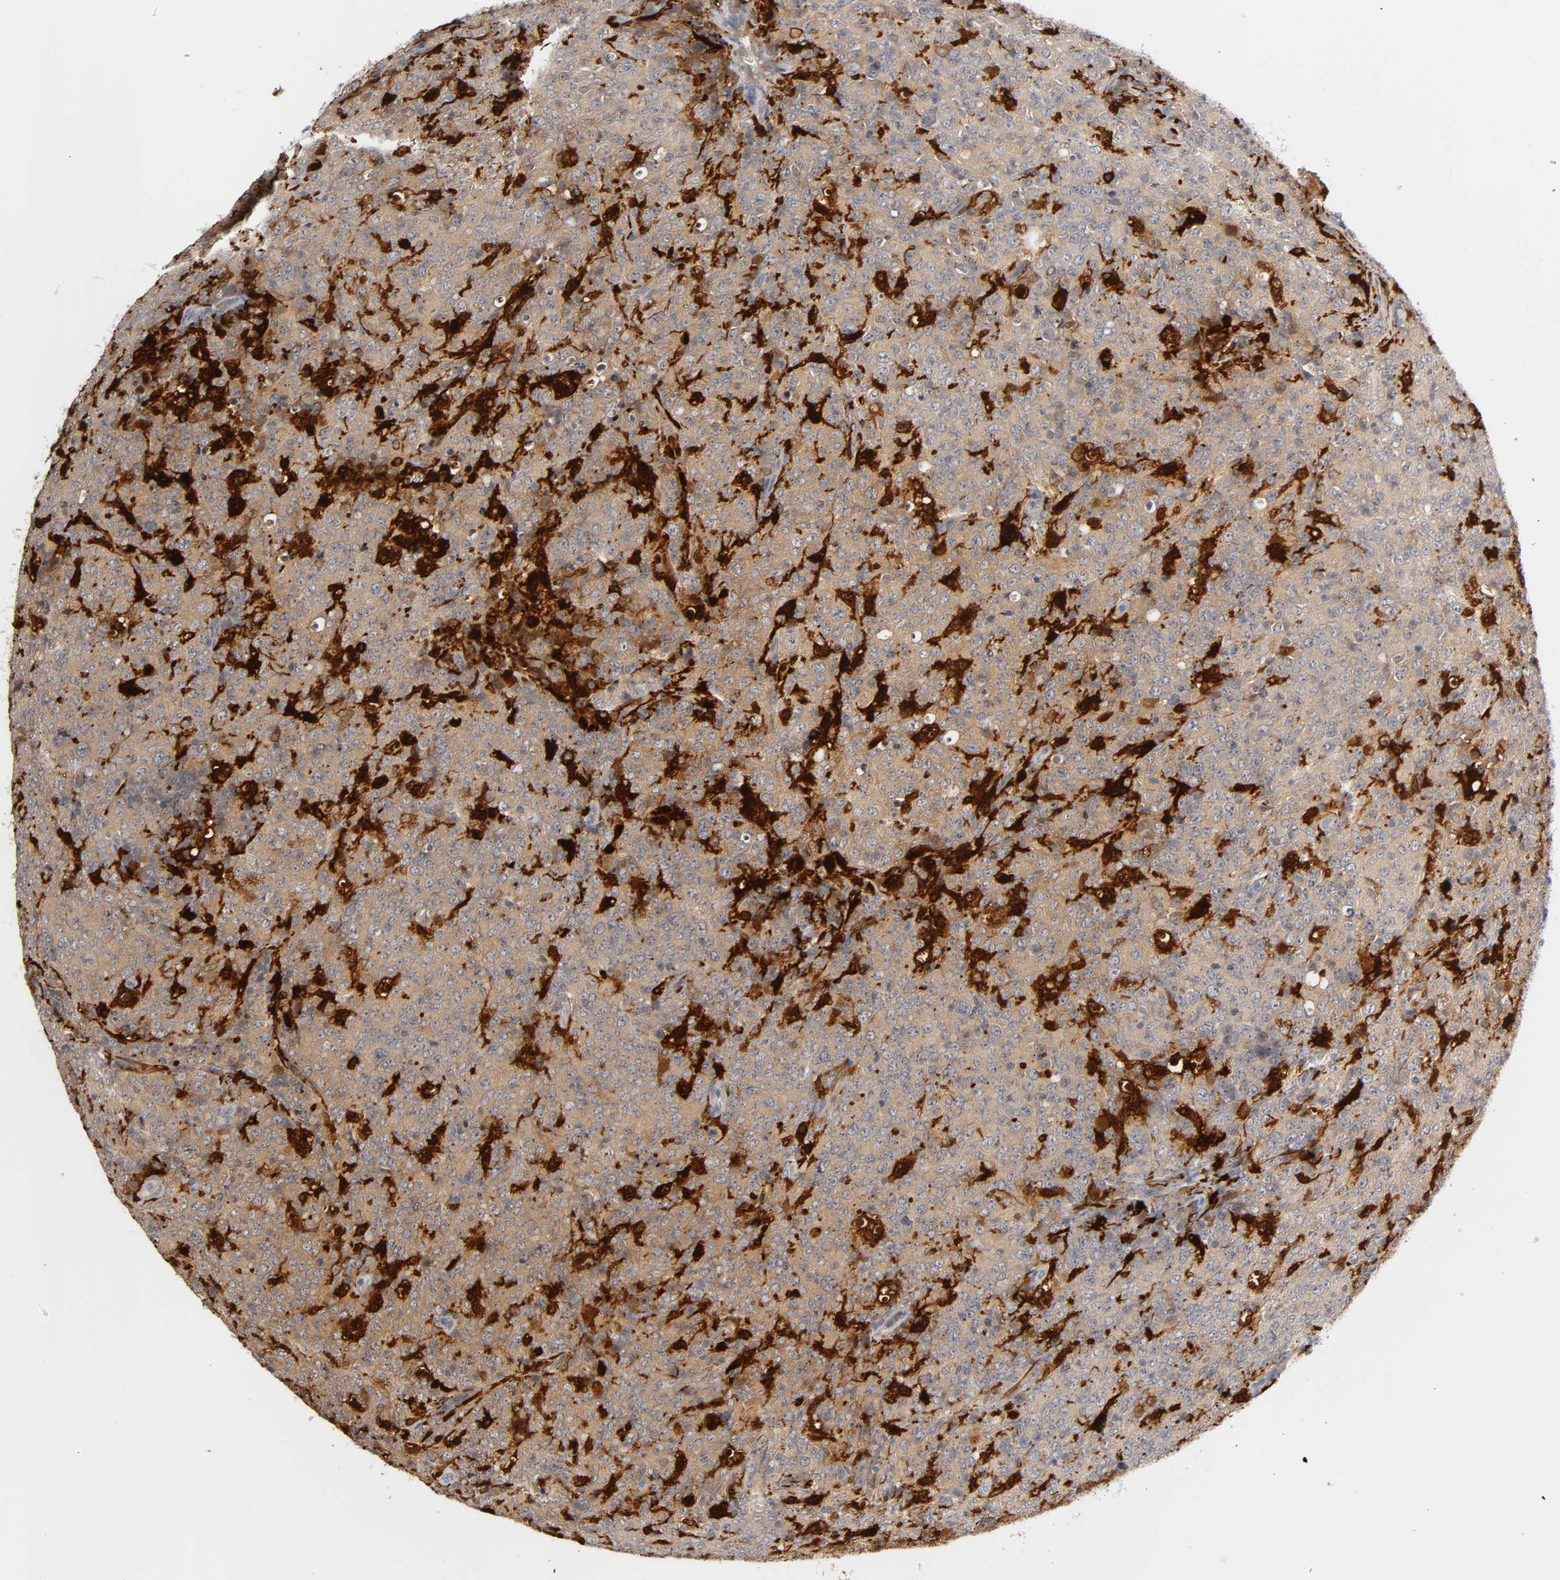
{"staining": {"intensity": "weak", "quantity": ">75%", "location": "cytoplasmic/membranous"}, "tissue": "lymphoma", "cell_type": "Tumor cells", "image_type": "cancer", "snomed": [{"axis": "morphology", "description": "Malignant lymphoma, non-Hodgkin's type, High grade"}, {"axis": "topography", "description": "Tonsil"}], "caption": "Lymphoma stained for a protein demonstrates weak cytoplasmic/membranous positivity in tumor cells.", "gene": "IL18", "patient": {"sex": "female", "age": 36}}